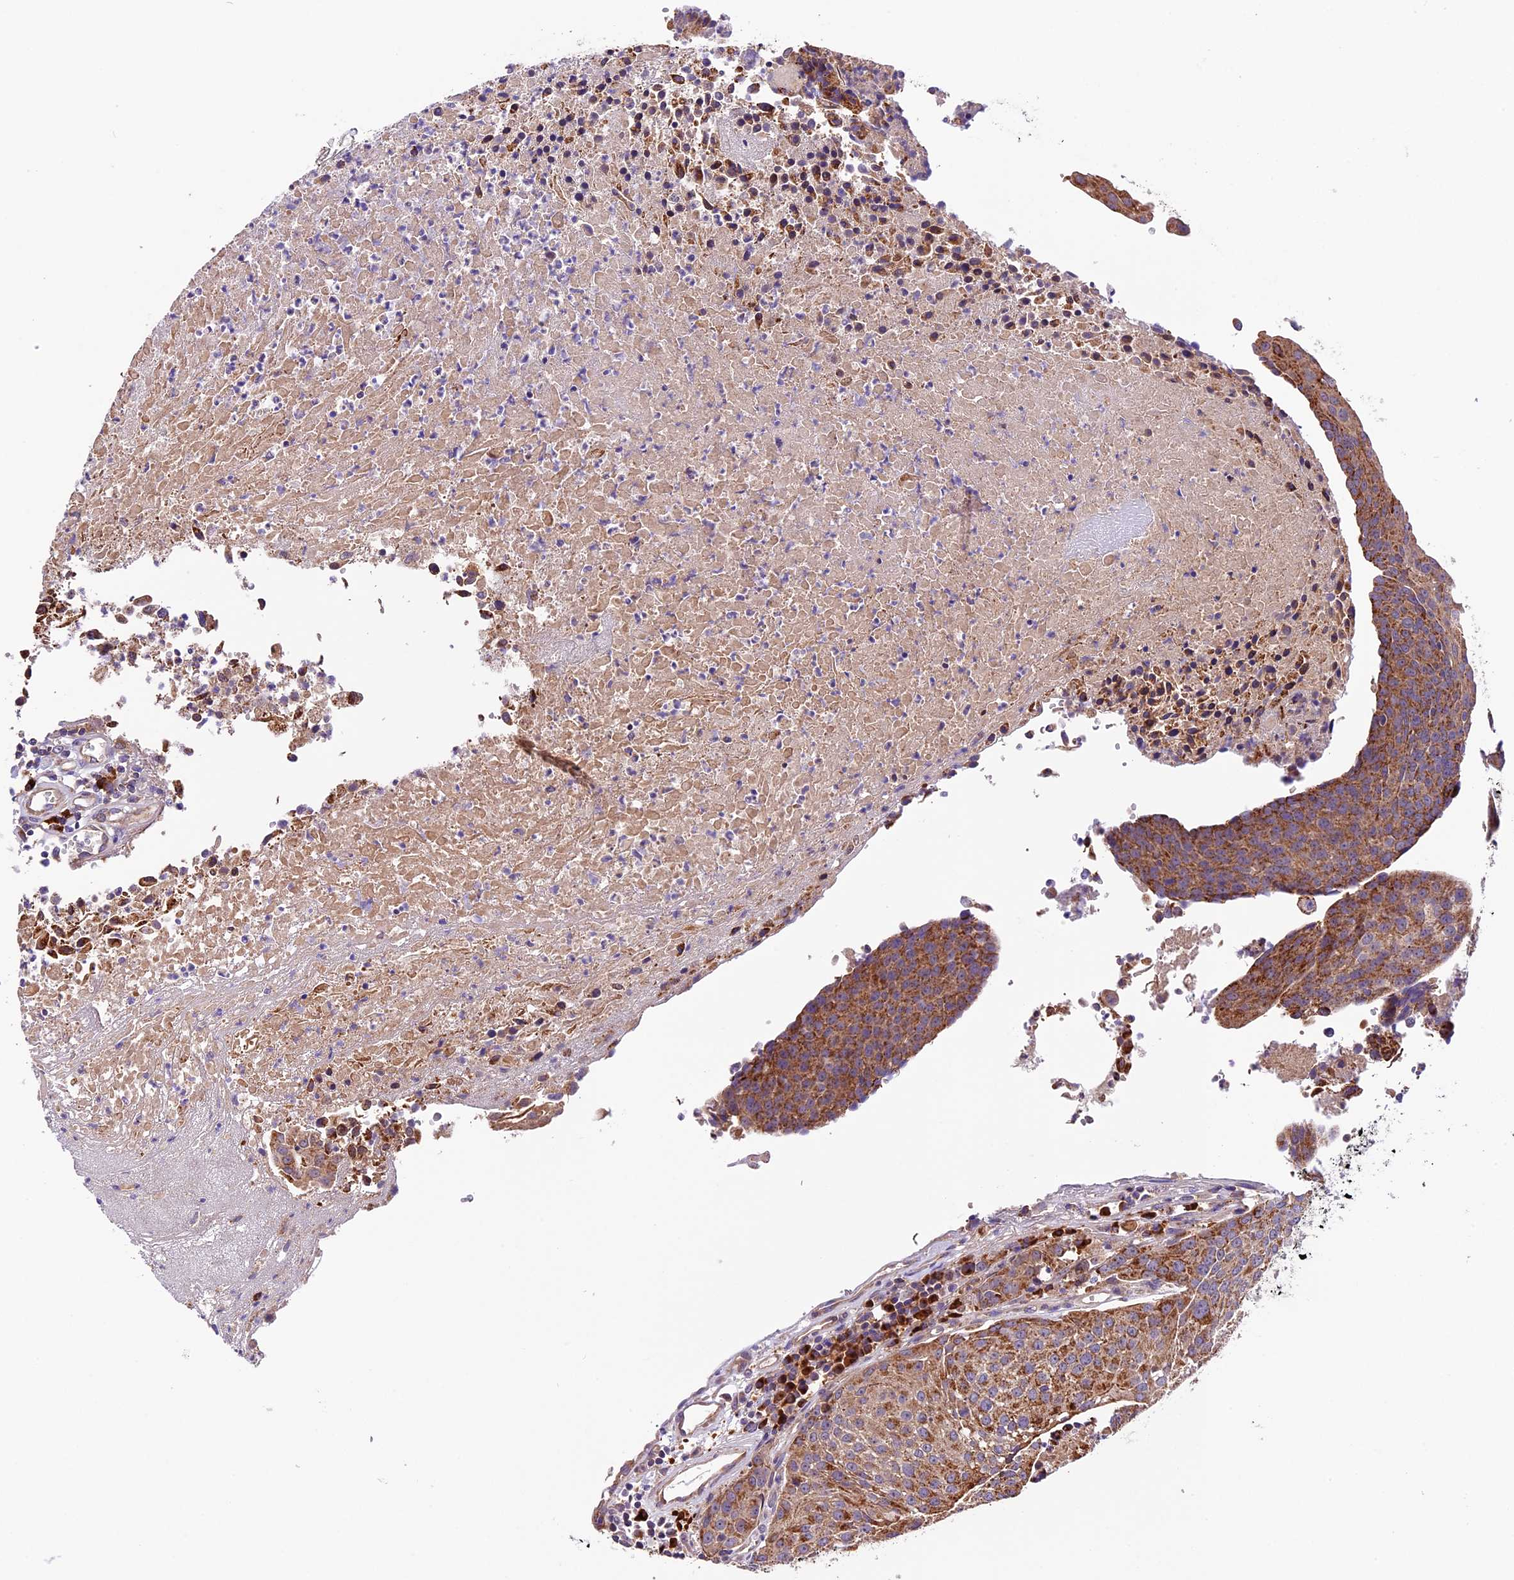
{"staining": {"intensity": "moderate", "quantity": ">75%", "location": "cytoplasmic/membranous"}, "tissue": "urothelial cancer", "cell_type": "Tumor cells", "image_type": "cancer", "snomed": [{"axis": "morphology", "description": "Urothelial carcinoma, High grade"}, {"axis": "topography", "description": "Urinary bladder"}], "caption": "DAB immunohistochemical staining of urothelial cancer shows moderate cytoplasmic/membranous protein staining in about >75% of tumor cells.", "gene": "METTL22", "patient": {"sex": "female", "age": 85}}